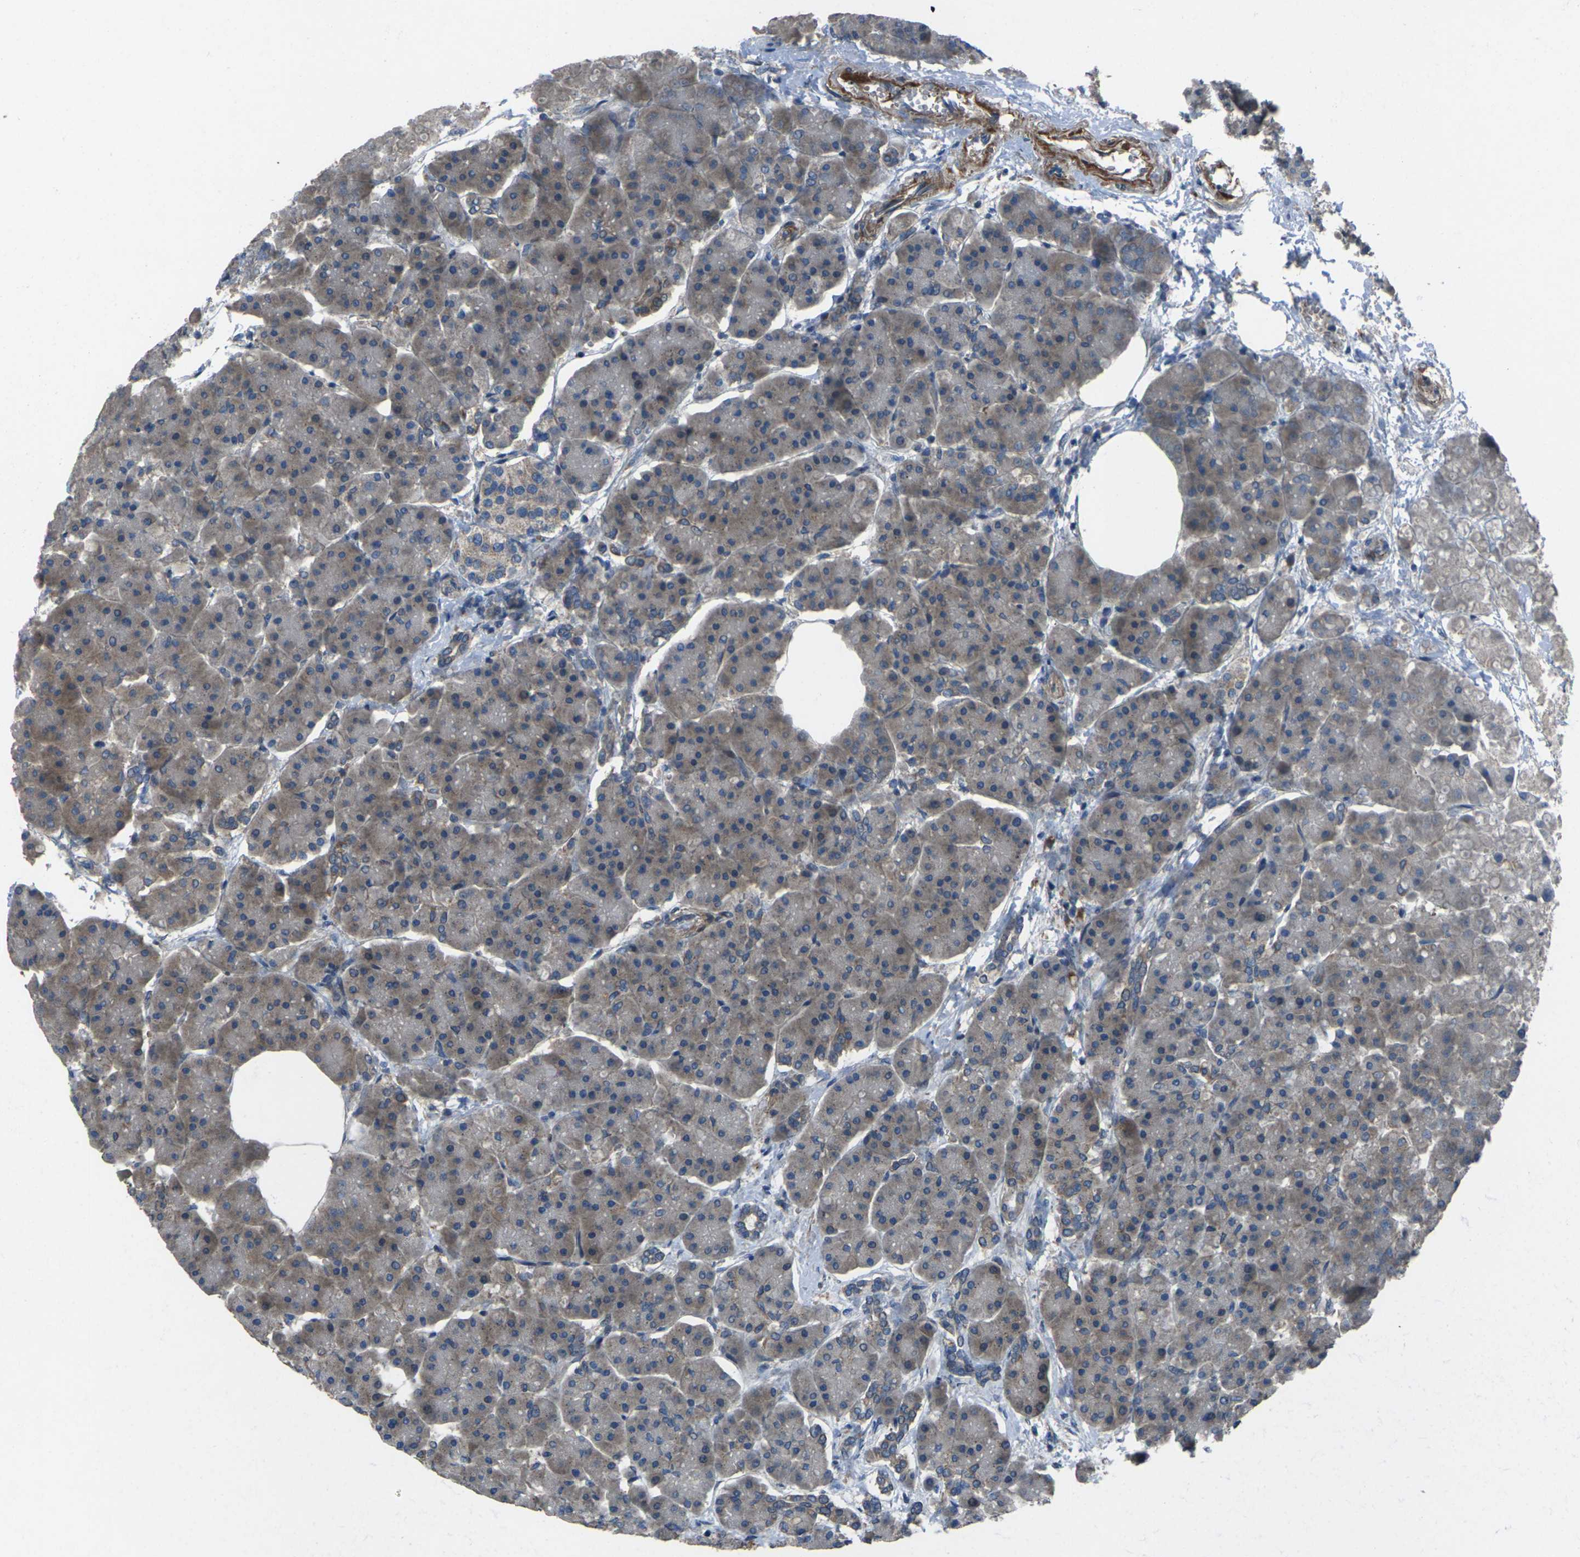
{"staining": {"intensity": "moderate", "quantity": ">75%", "location": "cytoplasmic/membranous"}, "tissue": "pancreas", "cell_type": "Exocrine glandular cells", "image_type": "normal", "snomed": [{"axis": "morphology", "description": "Normal tissue, NOS"}, {"axis": "topography", "description": "Pancreas"}], "caption": "A high-resolution histopathology image shows immunohistochemistry staining of normal pancreas, which exhibits moderate cytoplasmic/membranous staining in about >75% of exocrine glandular cells.", "gene": "EDNRA", "patient": {"sex": "female", "age": 70}}